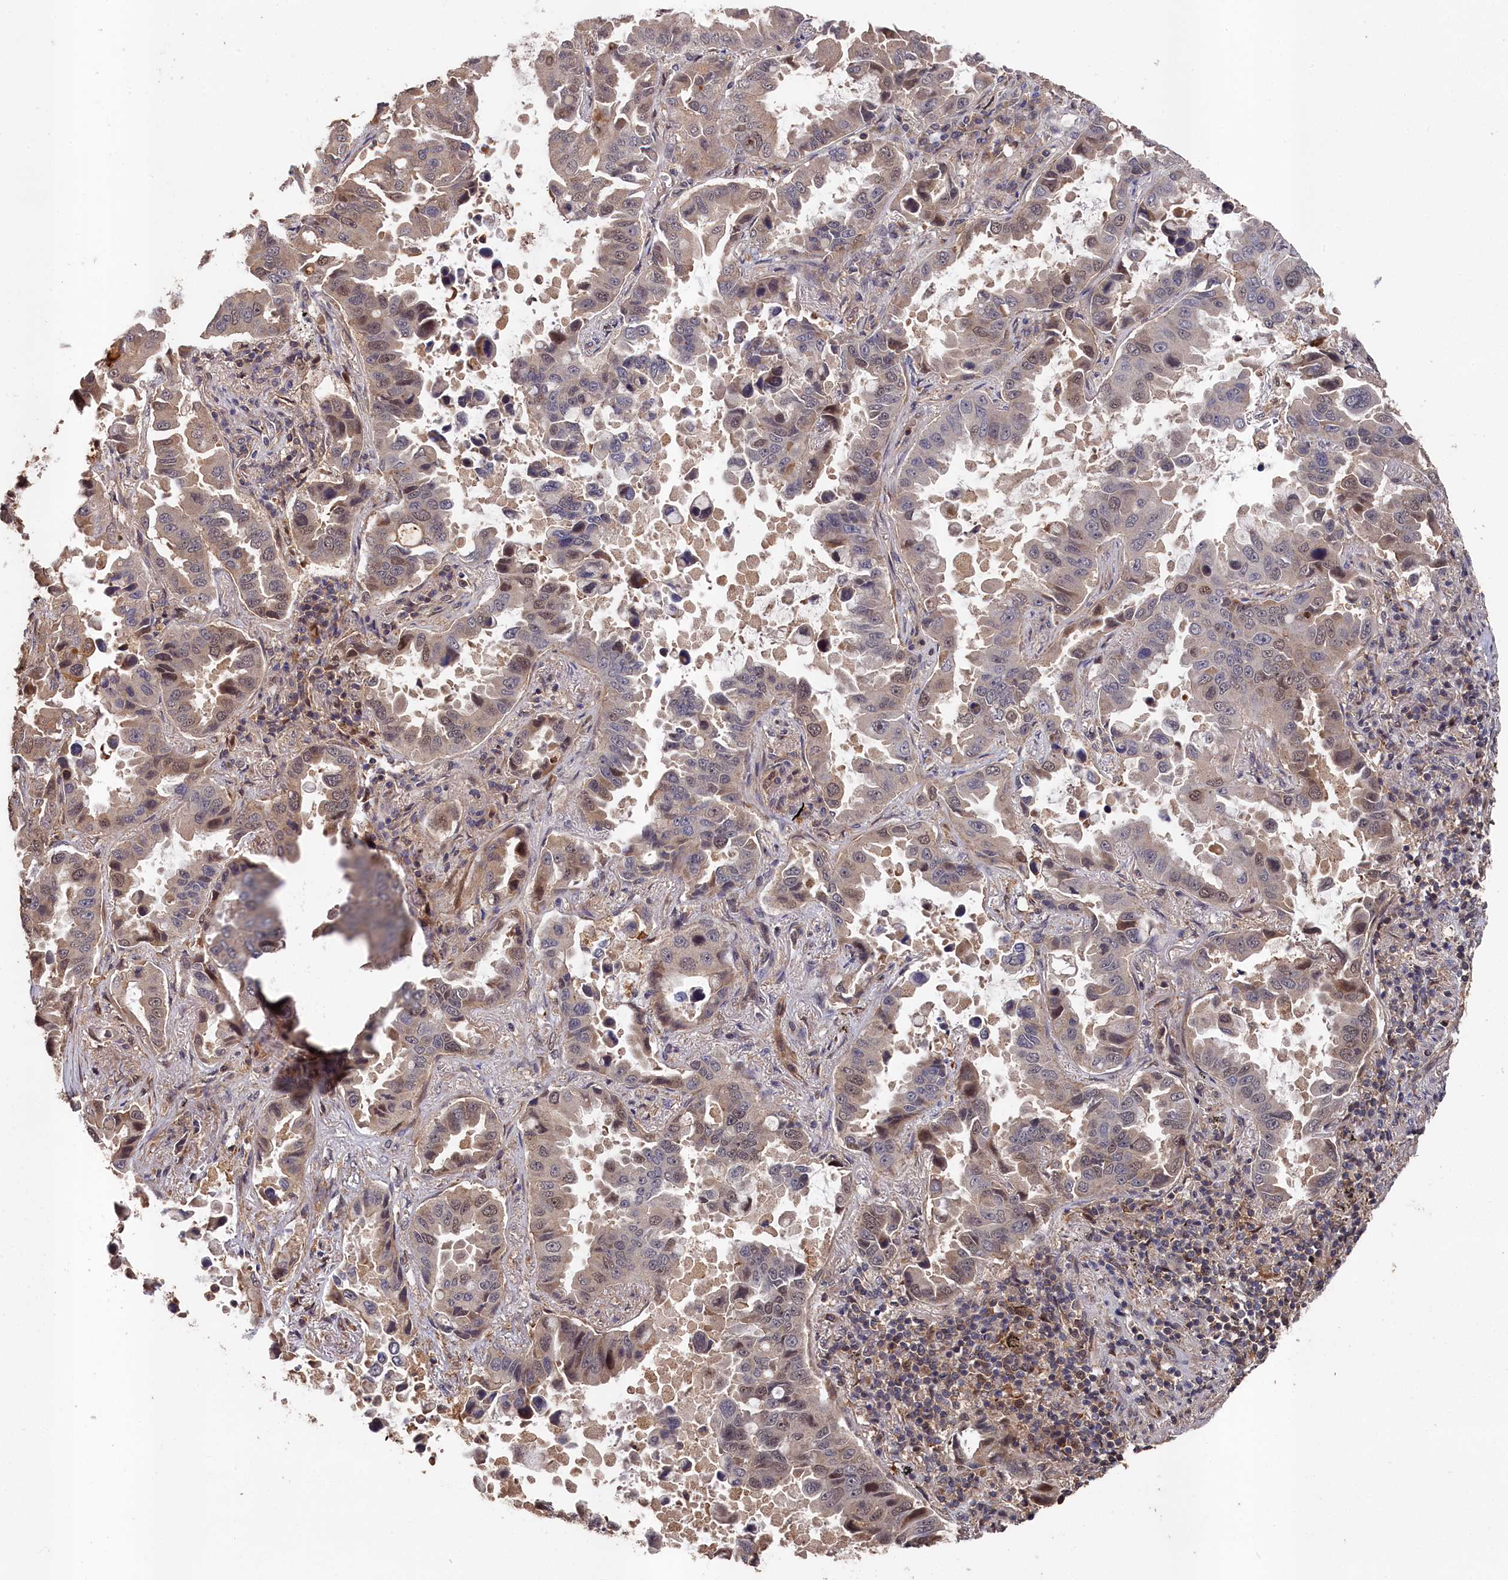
{"staining": {"intensity": "weak", "quantity": "25%-75%", "location": "cytoplasmic/membranous,nuclear"}, "tissue": "lung cancer", "cell_type": "Tumor cells", "image_type": "cancer", "snomed": [{"axis": "morphology", "description": "Adenocarcinoma, NOS"}, {"axis": "topography", "description": "Lung"}], "caption": "Weak cytoplasmic/membranous and nuclear protein expression is present in about 25%-75% of tumor cells in adenocarcinoma (lung).", "gene": "RMI2", "patient": {"sex": "male", "age": 64}}